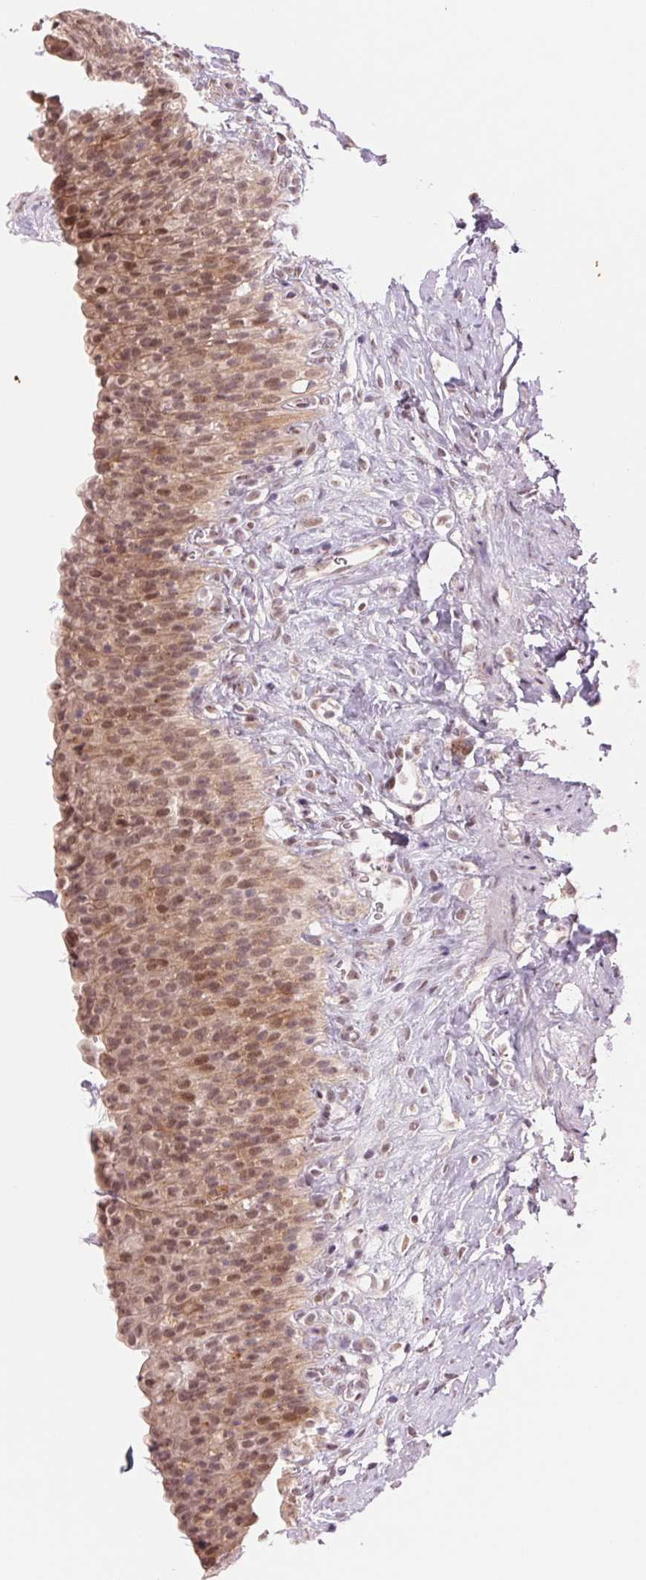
{"staining": {"intensity": "moderate", "quantity": "25%-75%", "location": "cytoplasmic/membranous,nuclear"}, "tissue": "urinary bladder", "cell_type": "Urothelial cells", "image_type": "normal", "snomed": [{"axis": "morphology", "description": "Normal tissue, NOS"}, {"axis": "topography", "description": "Urinary bladder"}, {"axis": "topography", "description": "Prostate"}], "caption": "A brown stain highlights moderate cytoplasmic/membranous,nuclear staining of a protein in urothelial cells of normal urinary bladder.", "gene": "ARHGAP32", "patient": {"sex": "male", "age": 76}}